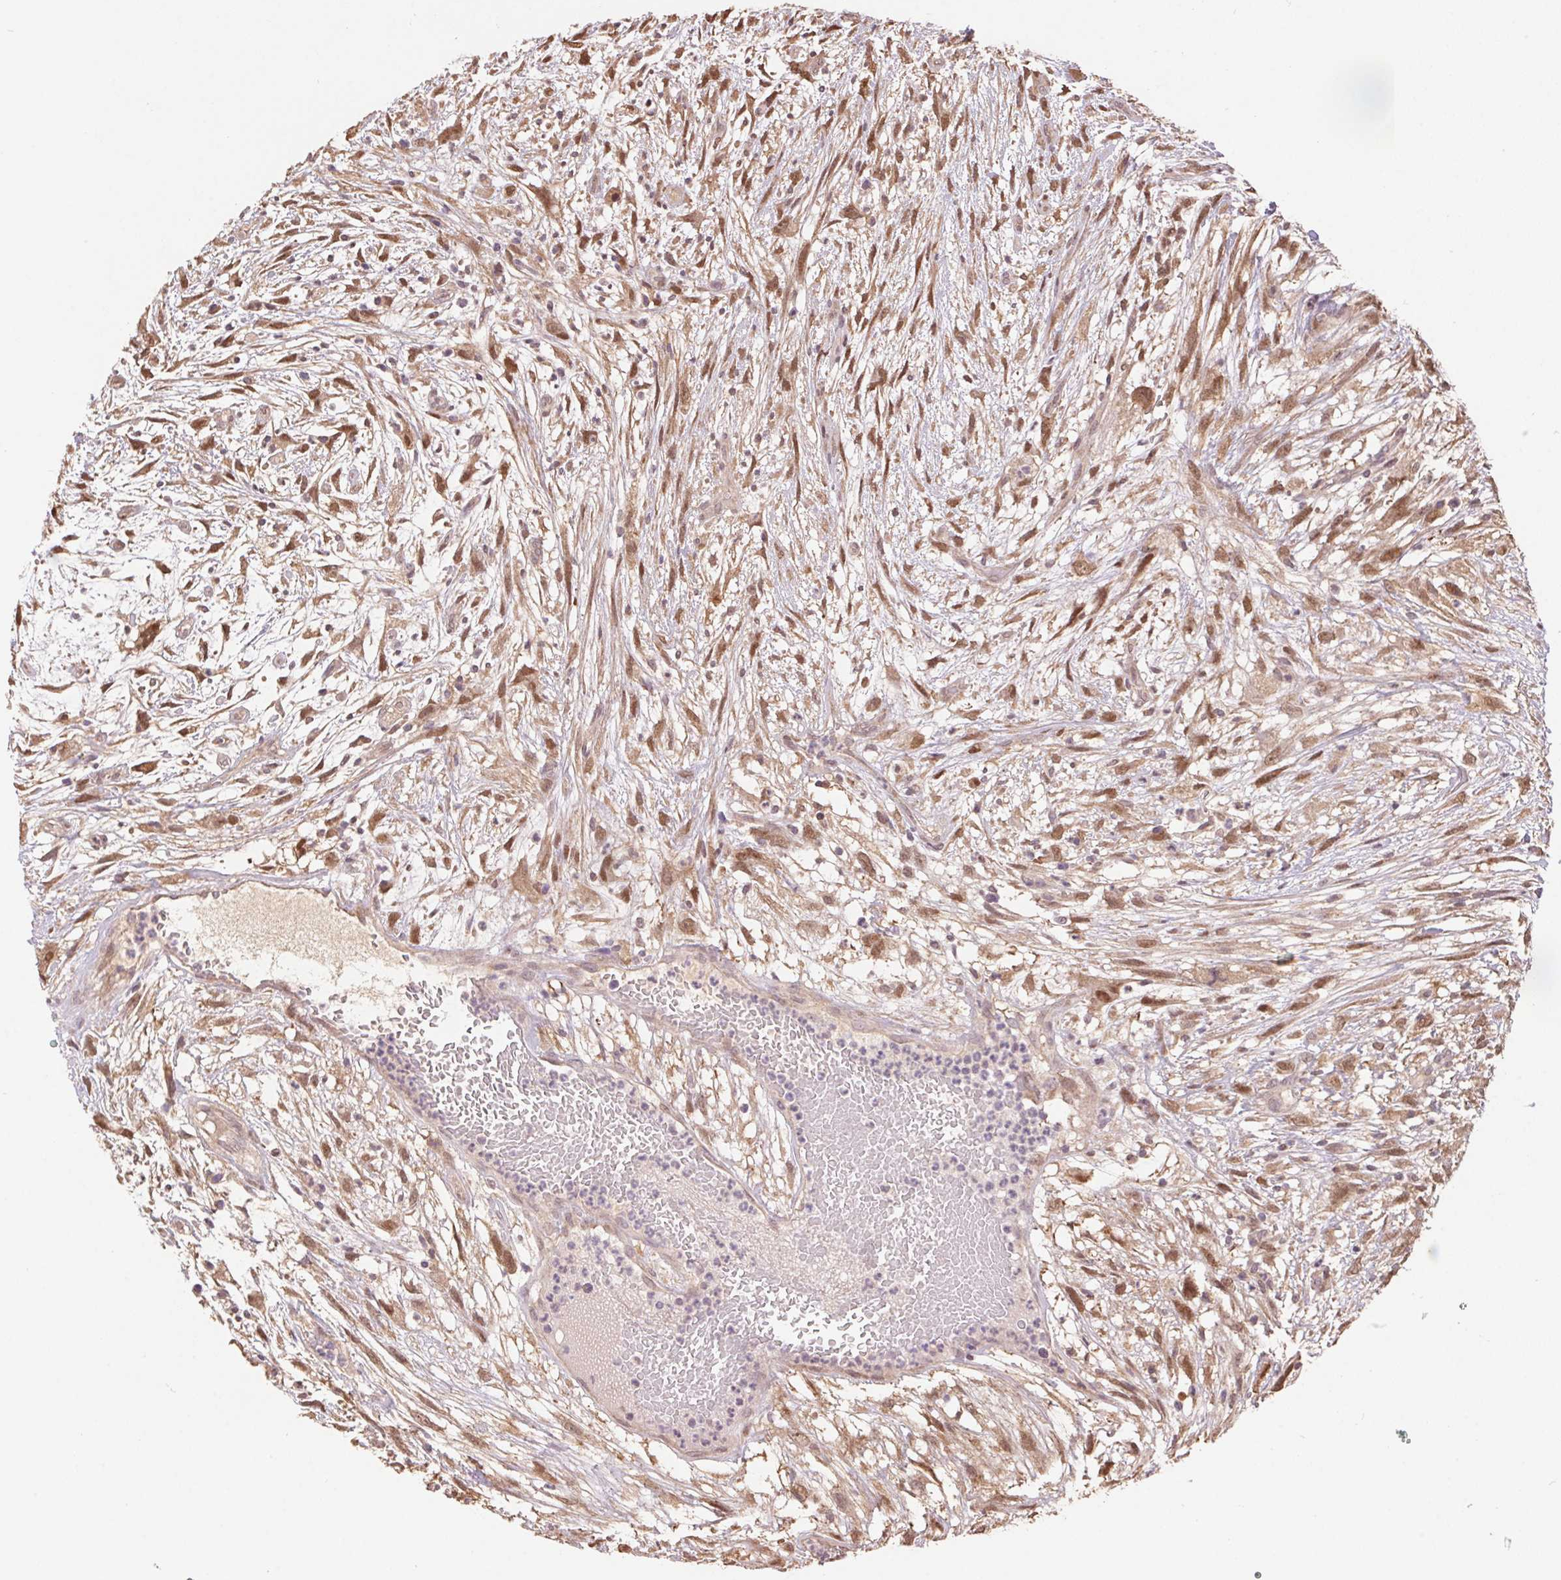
{"staining": {"intensity": "moderate", "quantity": ">75%", "location": "cytoplasmic/membranous,nuclear"}, "tissue": "head and neck cancer", "cell_type": "Tumor cells", "image_type": "cancer", "snomed": [{"axis": "morphology", "description": "Squamous cell carcinoma, NOS"}, {"axis": "topography", "description": "Head-Neck"}], "caption": "Squamous cell carcinoma (head and neck) was stained to show a protein in brown. There is medium levels of moderate cytoplasmic/membranous and nuclear positivity in approximately >75% of tumor cells.", "gene": "CUTA", "patient": {"sex": "male", "age": 65}}